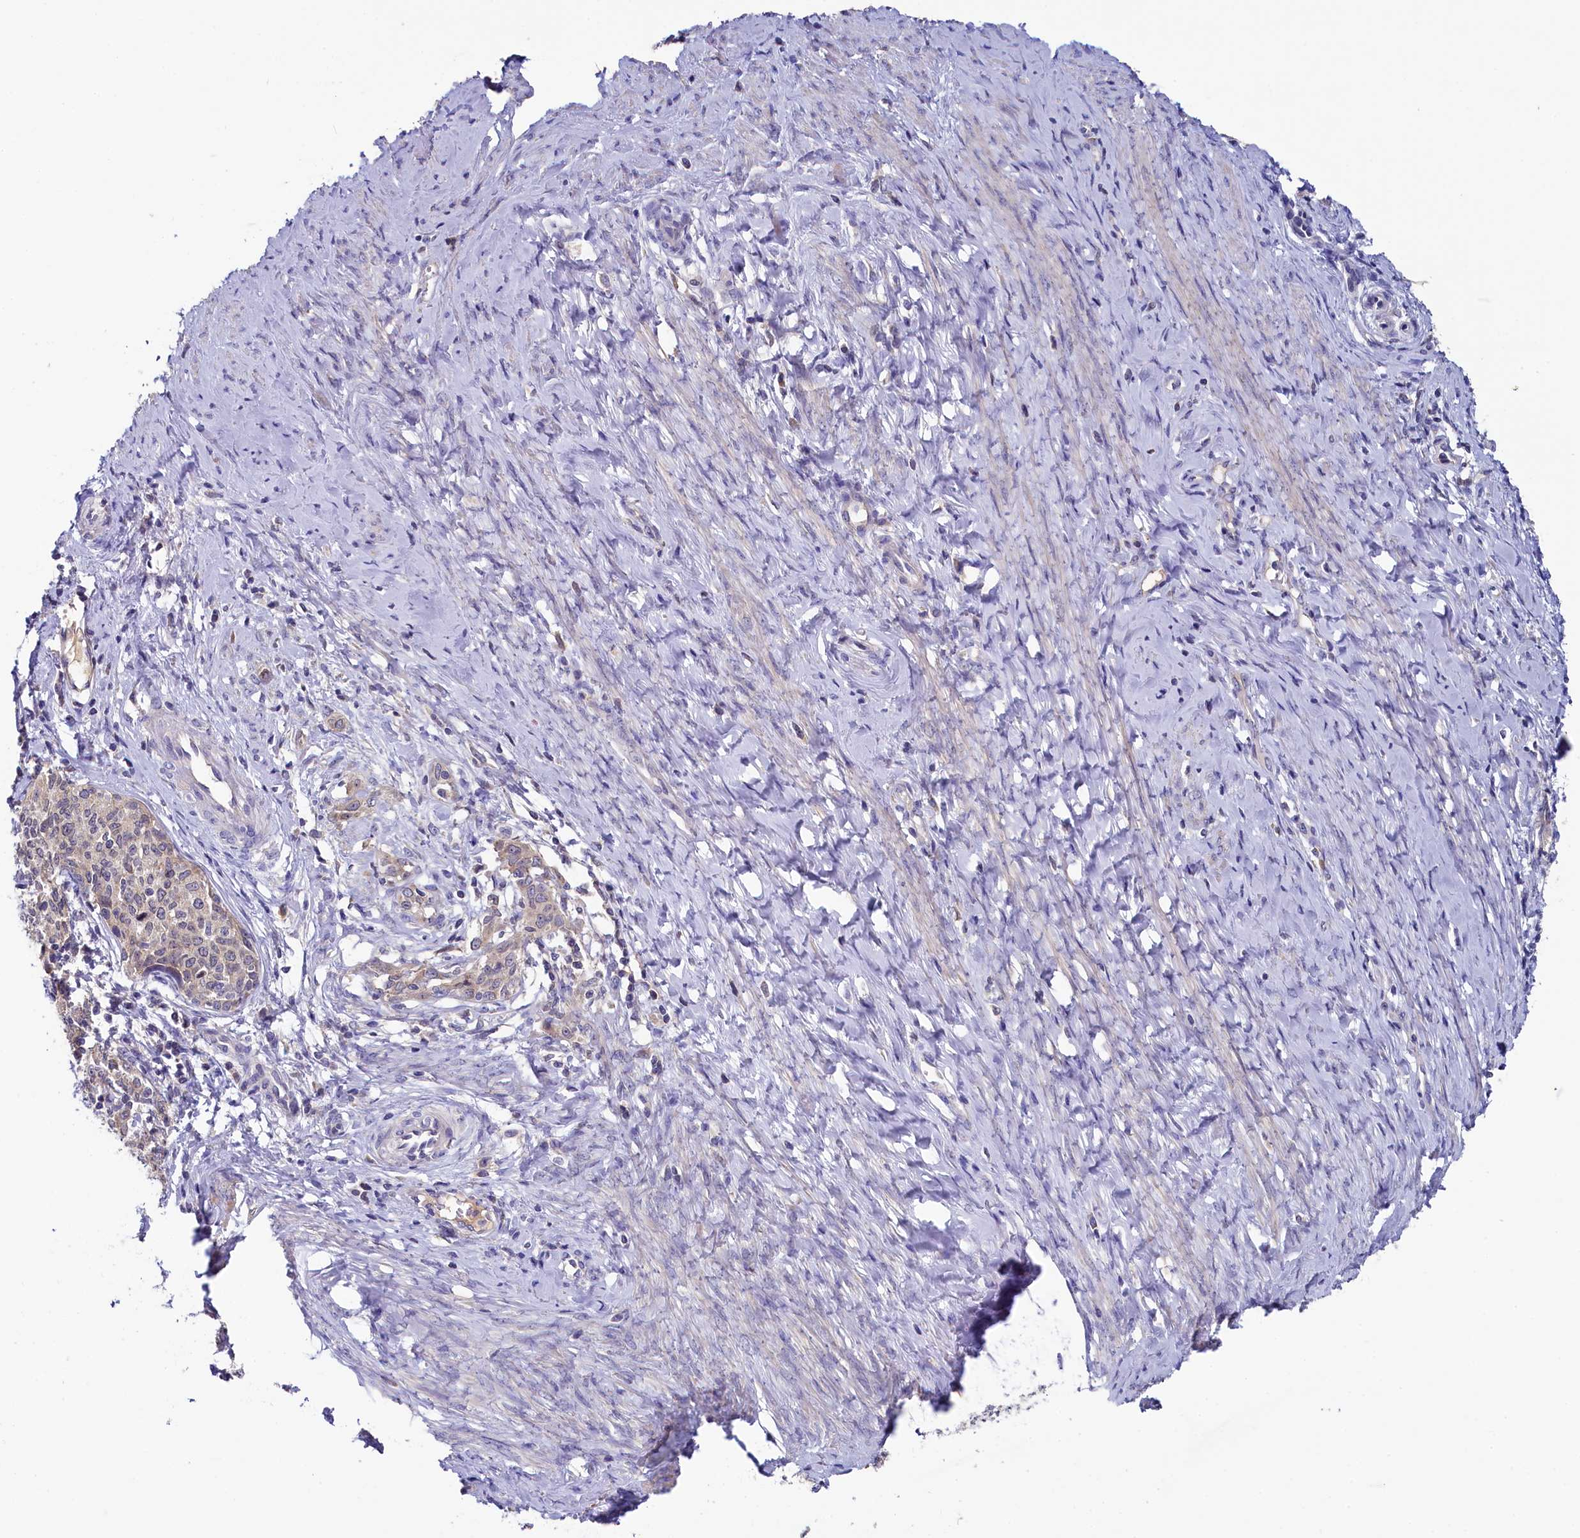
{"staining": {"intensity": "negative", "quantity": "none", "location": "none"}, "tissue": "cervical cancer", "cell_type": "Tumor cells", "image_type": "cancer", "snomed": [{"axis": "morphology", "description": "Squamous cell carcinoma, NOS"}, {"axis": "morphology", "description": "Adenocarcinoma, NOS"}, {"axis": "topography", "description": "Cervix"}], "caption": "This is an IHC histopathology image of cervical cancer. There is no expression in tumor cells.", "gene": "SPINK9", "patient": {"sex": "female", "age": 52}}